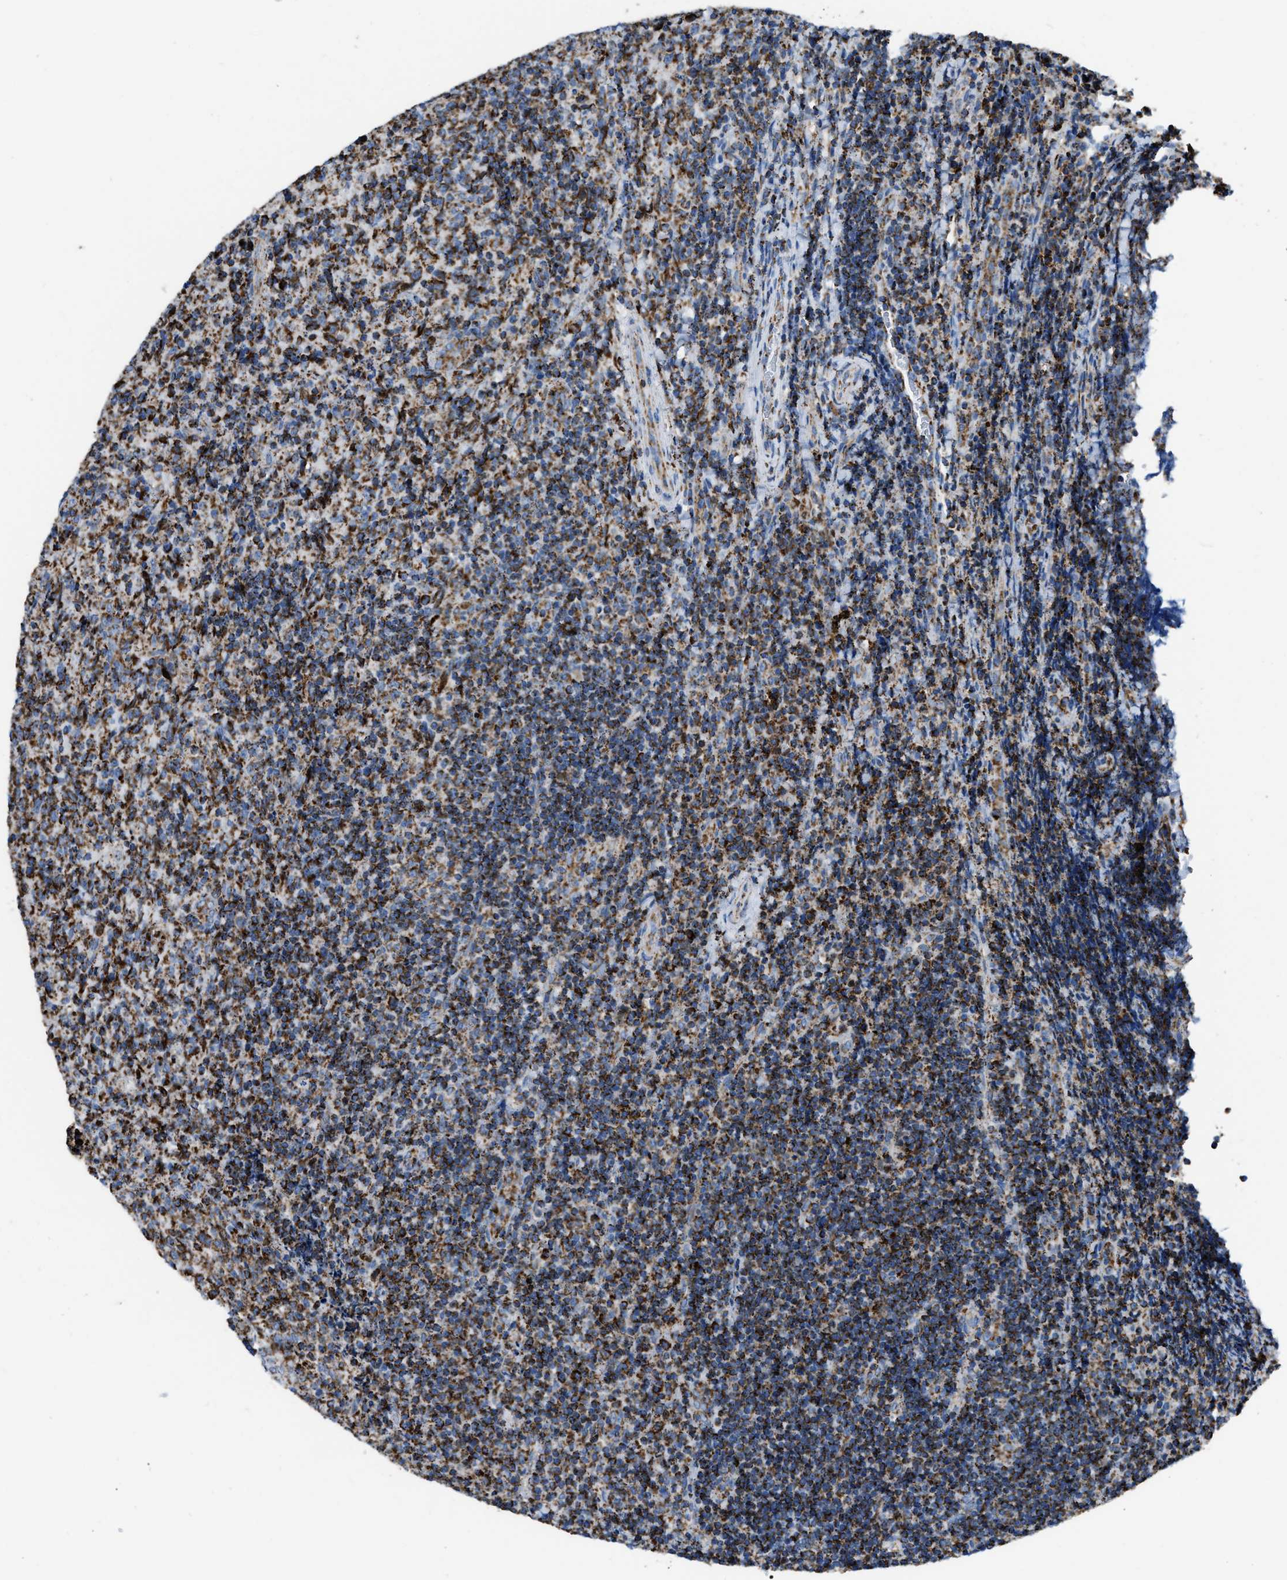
{"staining": {"intensity": "strong", "quantity": ">75%", "location": "cytoplasmic/membranous"}, "tissue": "lymphoma", "cell_type": "Tumor cells", "image_type": "cancer", "snomed": [{"axis": "morphology", "description": "Malignant lymphoma, non-Hodgkin's type, High grade"}, {"axis": "topography", "description": "Tonsil"}], "caption": "High-grade malignant lymphoma, non-Hodgkin's type stained with a brown dye shows strong cytoplasmic/membranous positive staining in about >75% of tumor cells.", "gene": "ETFB", "patient": {"sex": "female", "age": 36}}